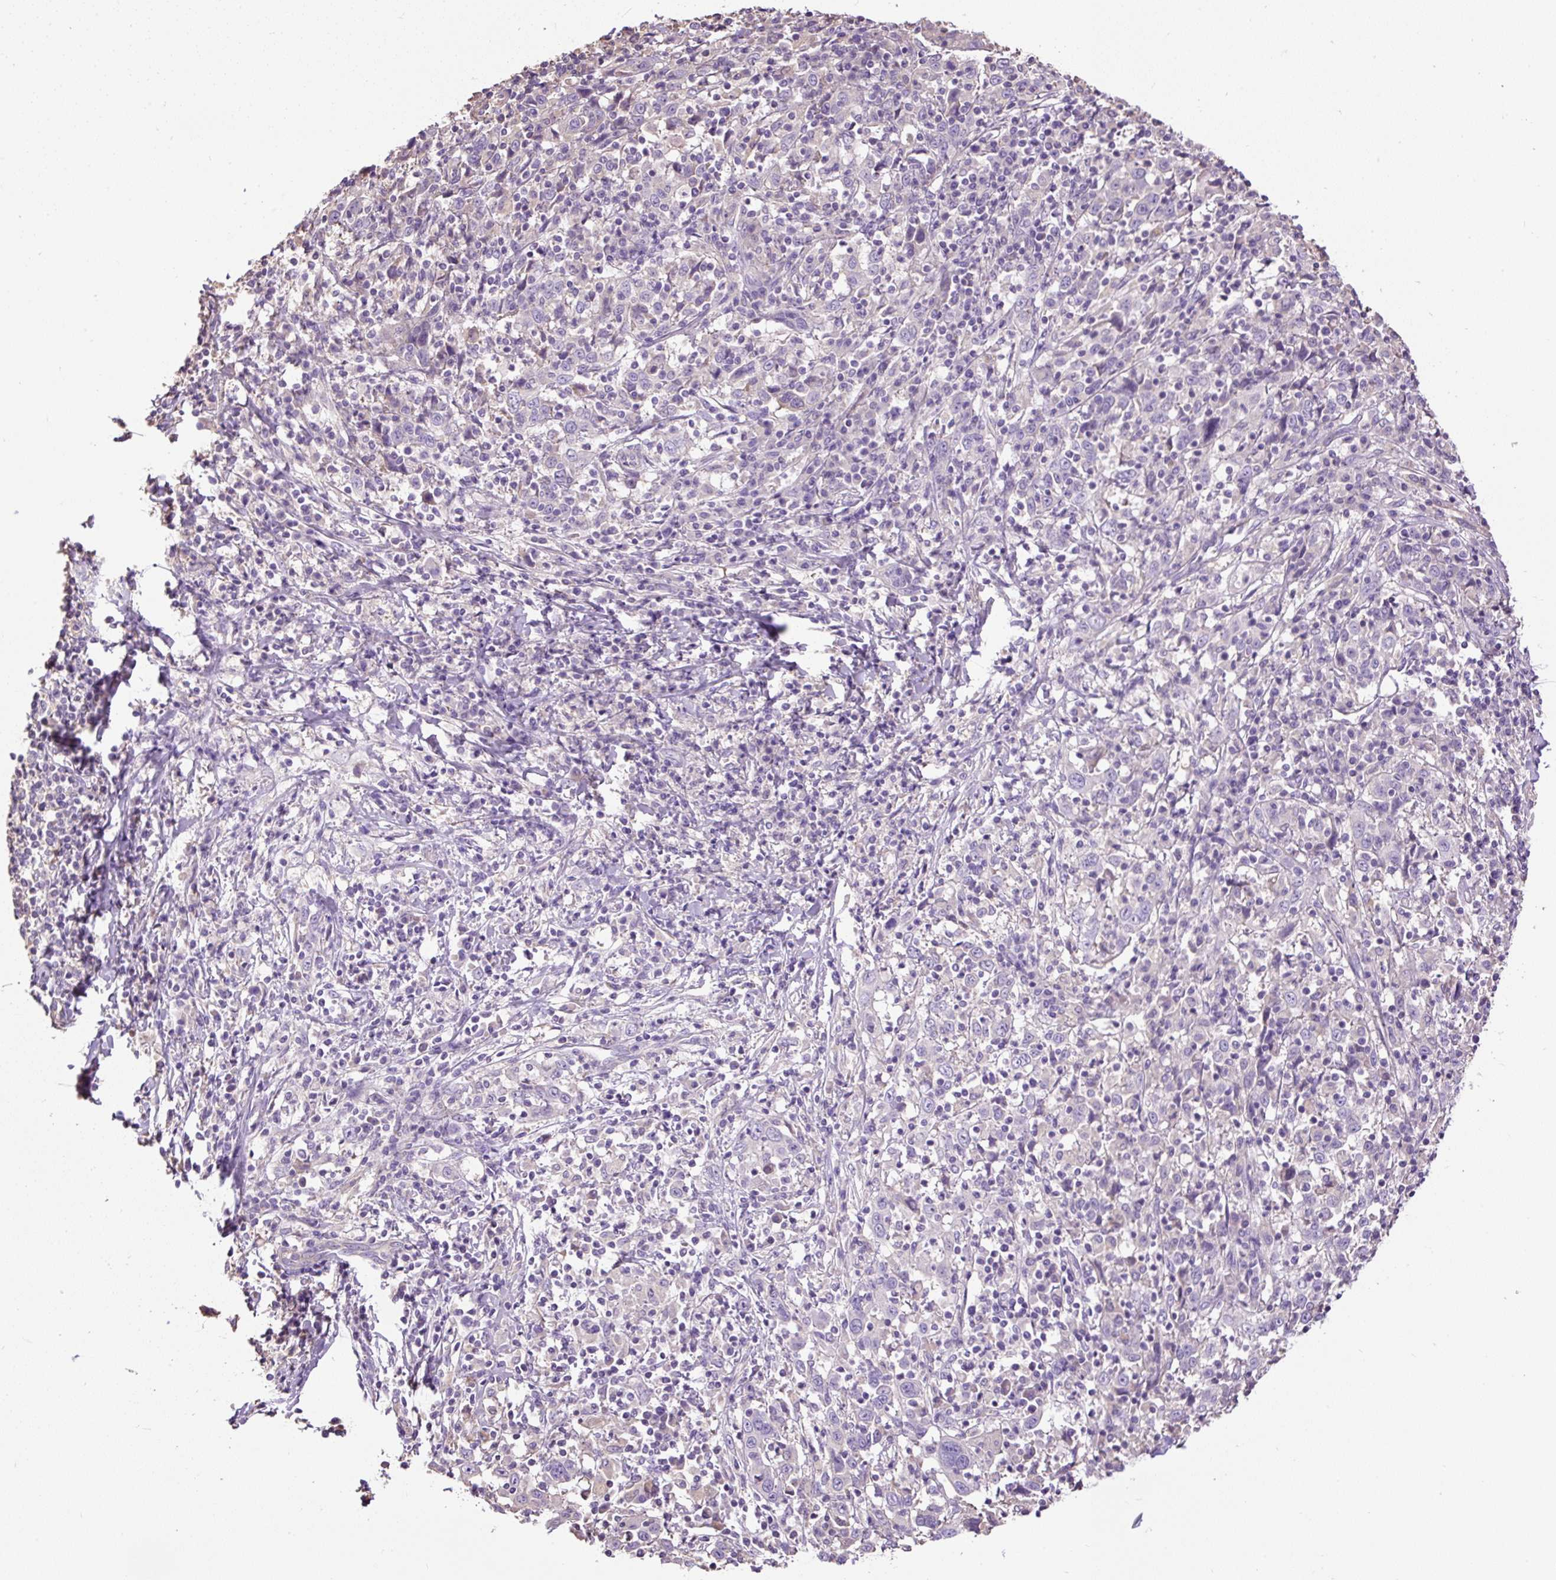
{"staining": {"intensity": "negative", "quantity": "none", "location": "none"}, "tissue": "cervical cancer", "cell_type": "Tumor cells", "image_type": "cancer", "snomed": [{"axis": "morphology", "description": "Squamous cell carcinoma, NOS"}, {"axis": "topography", "description": "Cervix"}], "caption": "Tumor cells show no significant expression in cervical cancer. Brightfield microscopy of immunohistochemistry (IHC) stained with DAB (3,3'-diaminobenzidine) (brown) and hematoxylin (blue), captured at high magnification.", "gene": "PDIA2", "patient": {"sex": "female", "age": 46}}